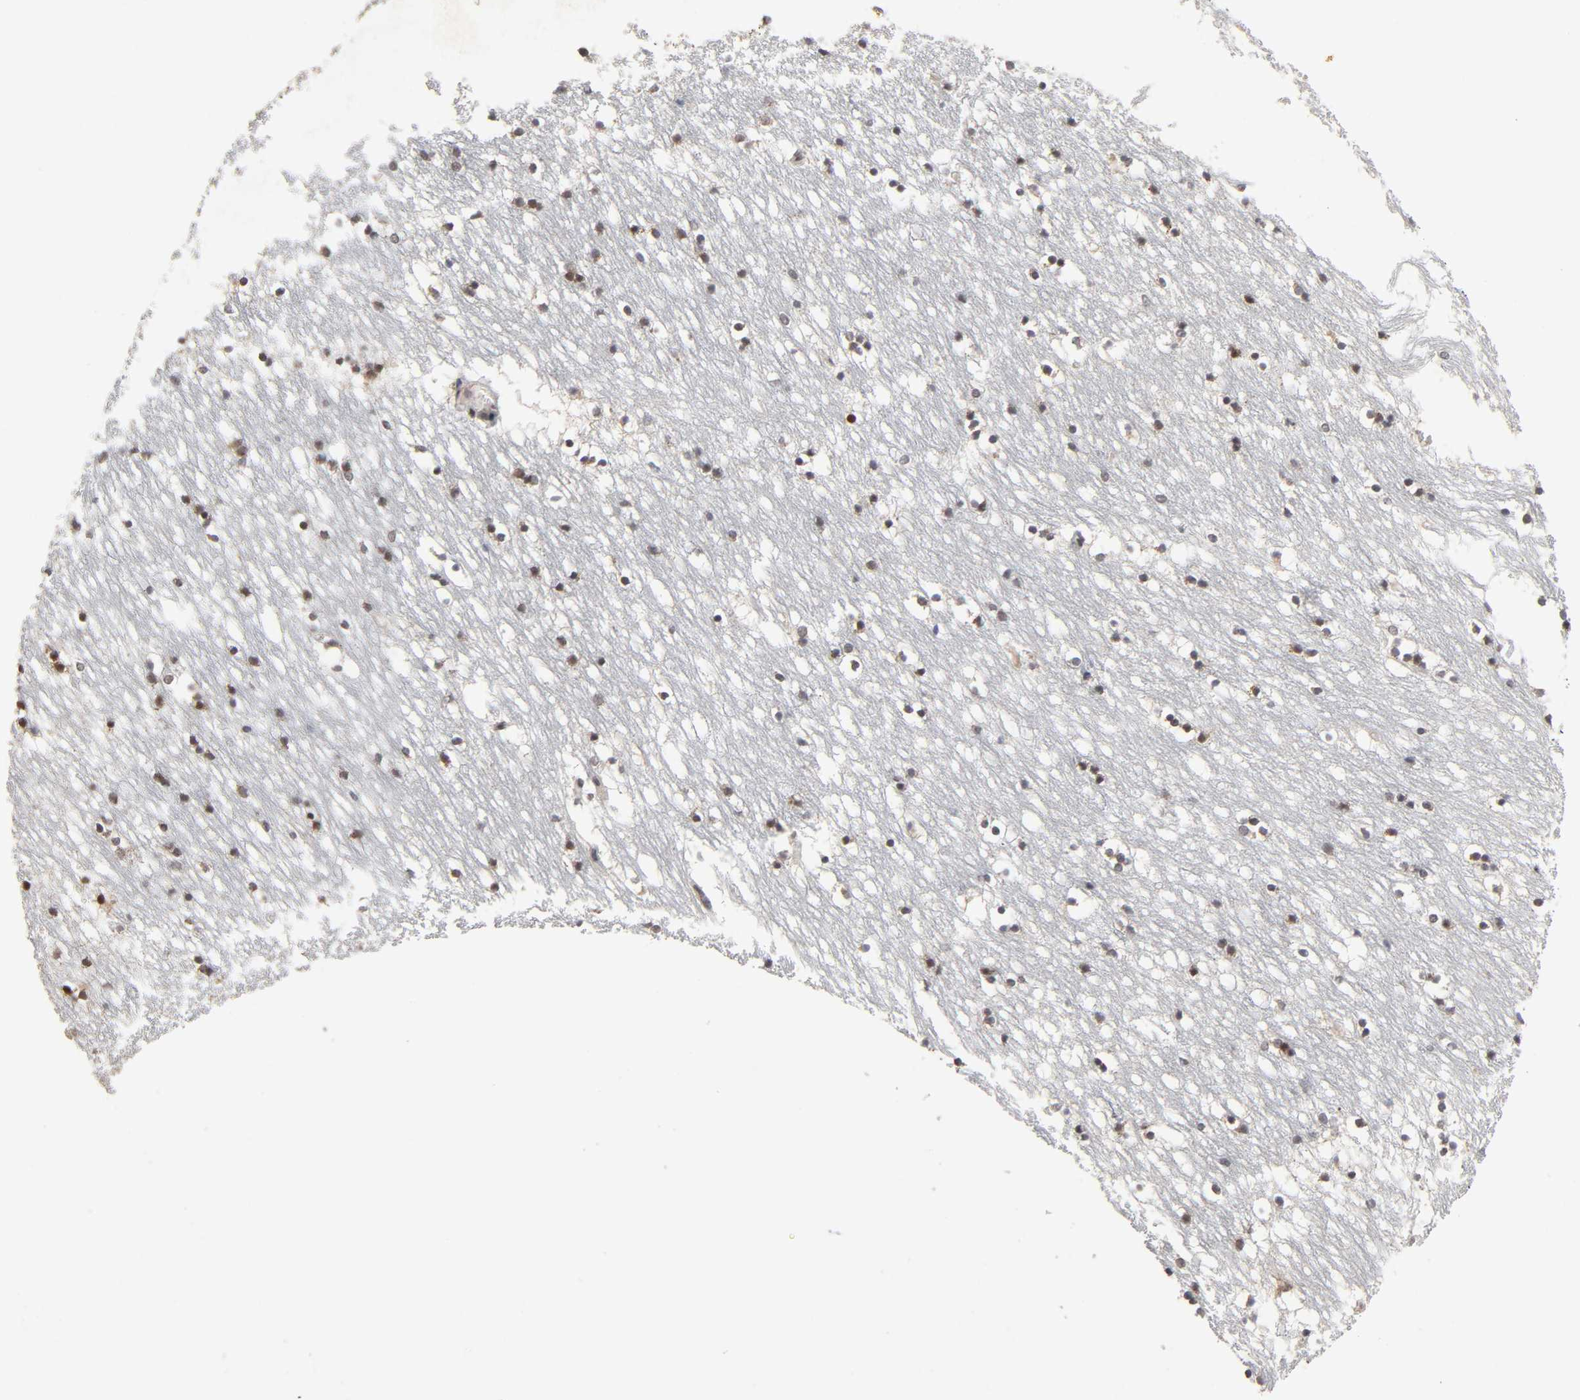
{"staining": {"intensity": "moderate", "quantity": "25%-75%", "location": "cytoplasmic/membranous,nuclear"}, "tissue": "caudate", "cell_type": "Glial cells", "image_type": "normal", "snomed": [{"axis": "morphology", "description": "Normal tissue, NOS"}, {"axis": "topography", "description": "Lateral ventricle wall"}], "caption": "A micrograph of human caudate stained for a protein reveals moderate cytoplasmic/membranous,nuclear brown staining in glial cells. Nuclei are stained in blue.", "gene": "AUH", "patient": {"sex": "male", "age": 45}}